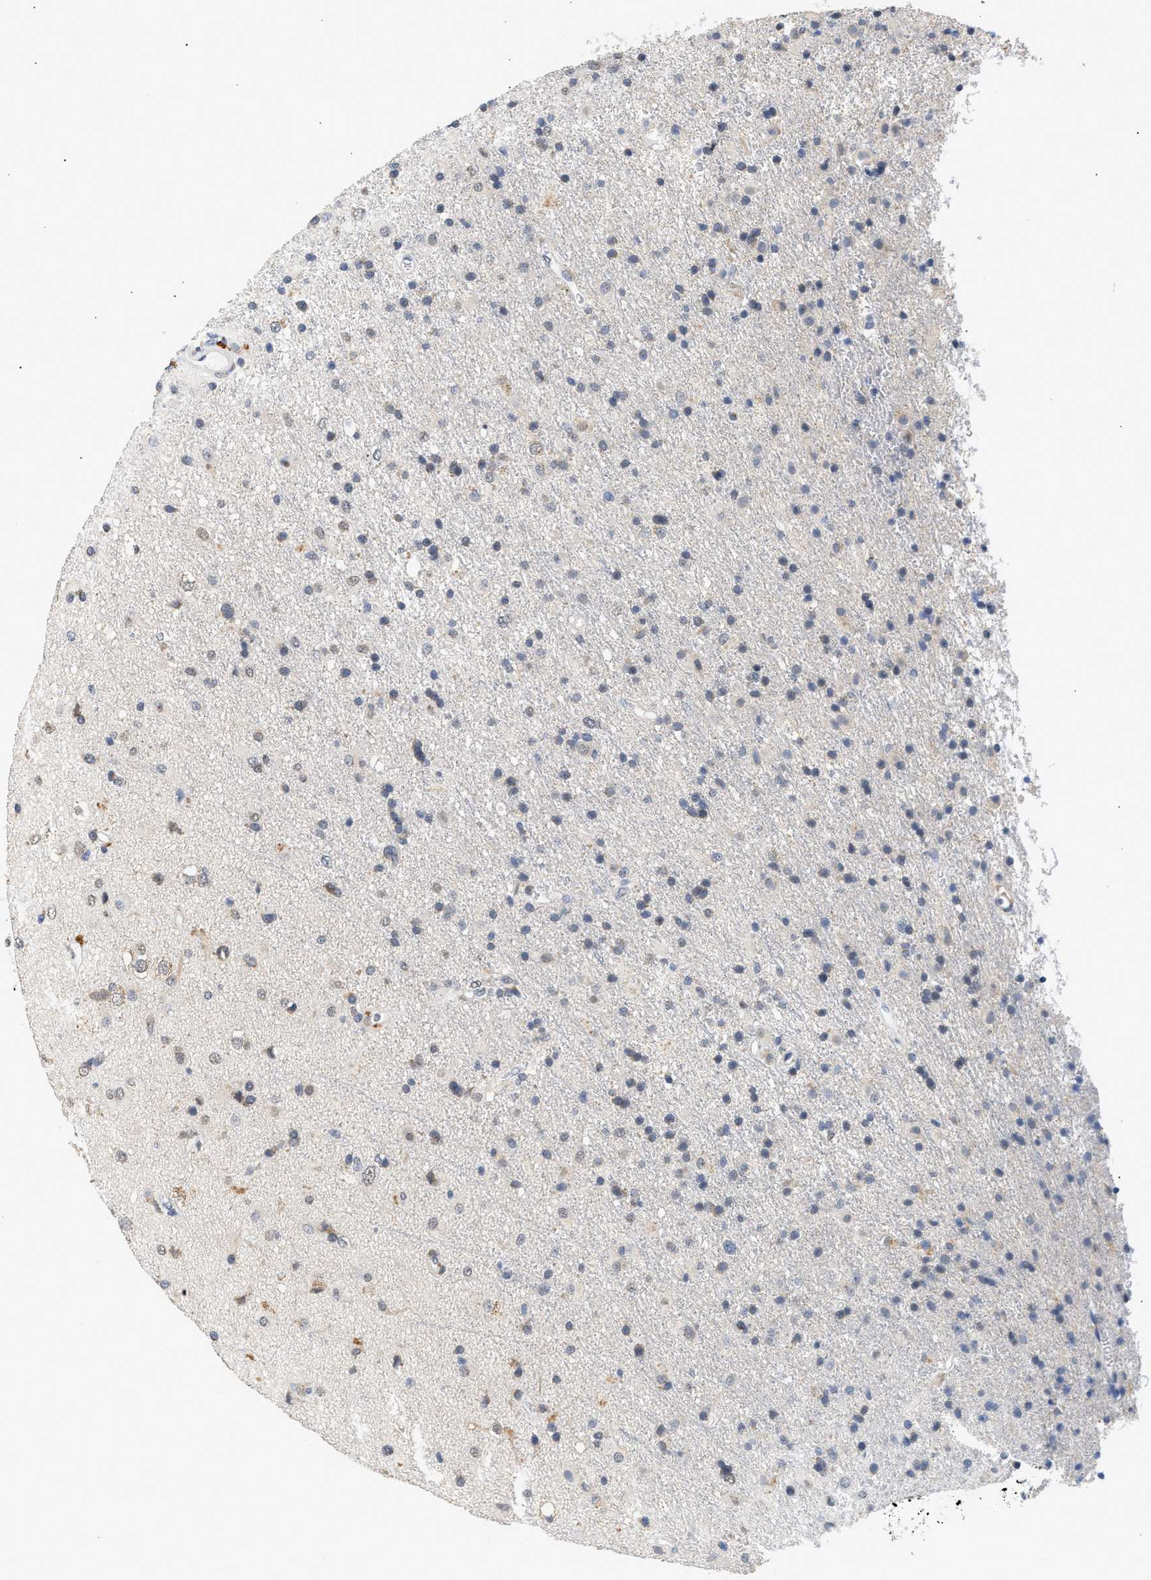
{"staining": {"intensity": "negative", "quantity": "none", "location": "none"}, "tissue": "glioma", "cell_type": "Tumor cells", "image_type": "cancer", "snomed": [{"axis": "morphology", "description": "Glioma, malignant, Low grade"}, {"axis": "topography", "description": "Brain"}], "caption": "Immunohistochemistry image of neoplastic tissue: glioma stained with DAB displays no significant protein positivity in tumor cells. (DAB immunohistochemistry (IHC), high magnification).", "gene": "PPM1L", "patient": {"sex": "male", "age": 65}}